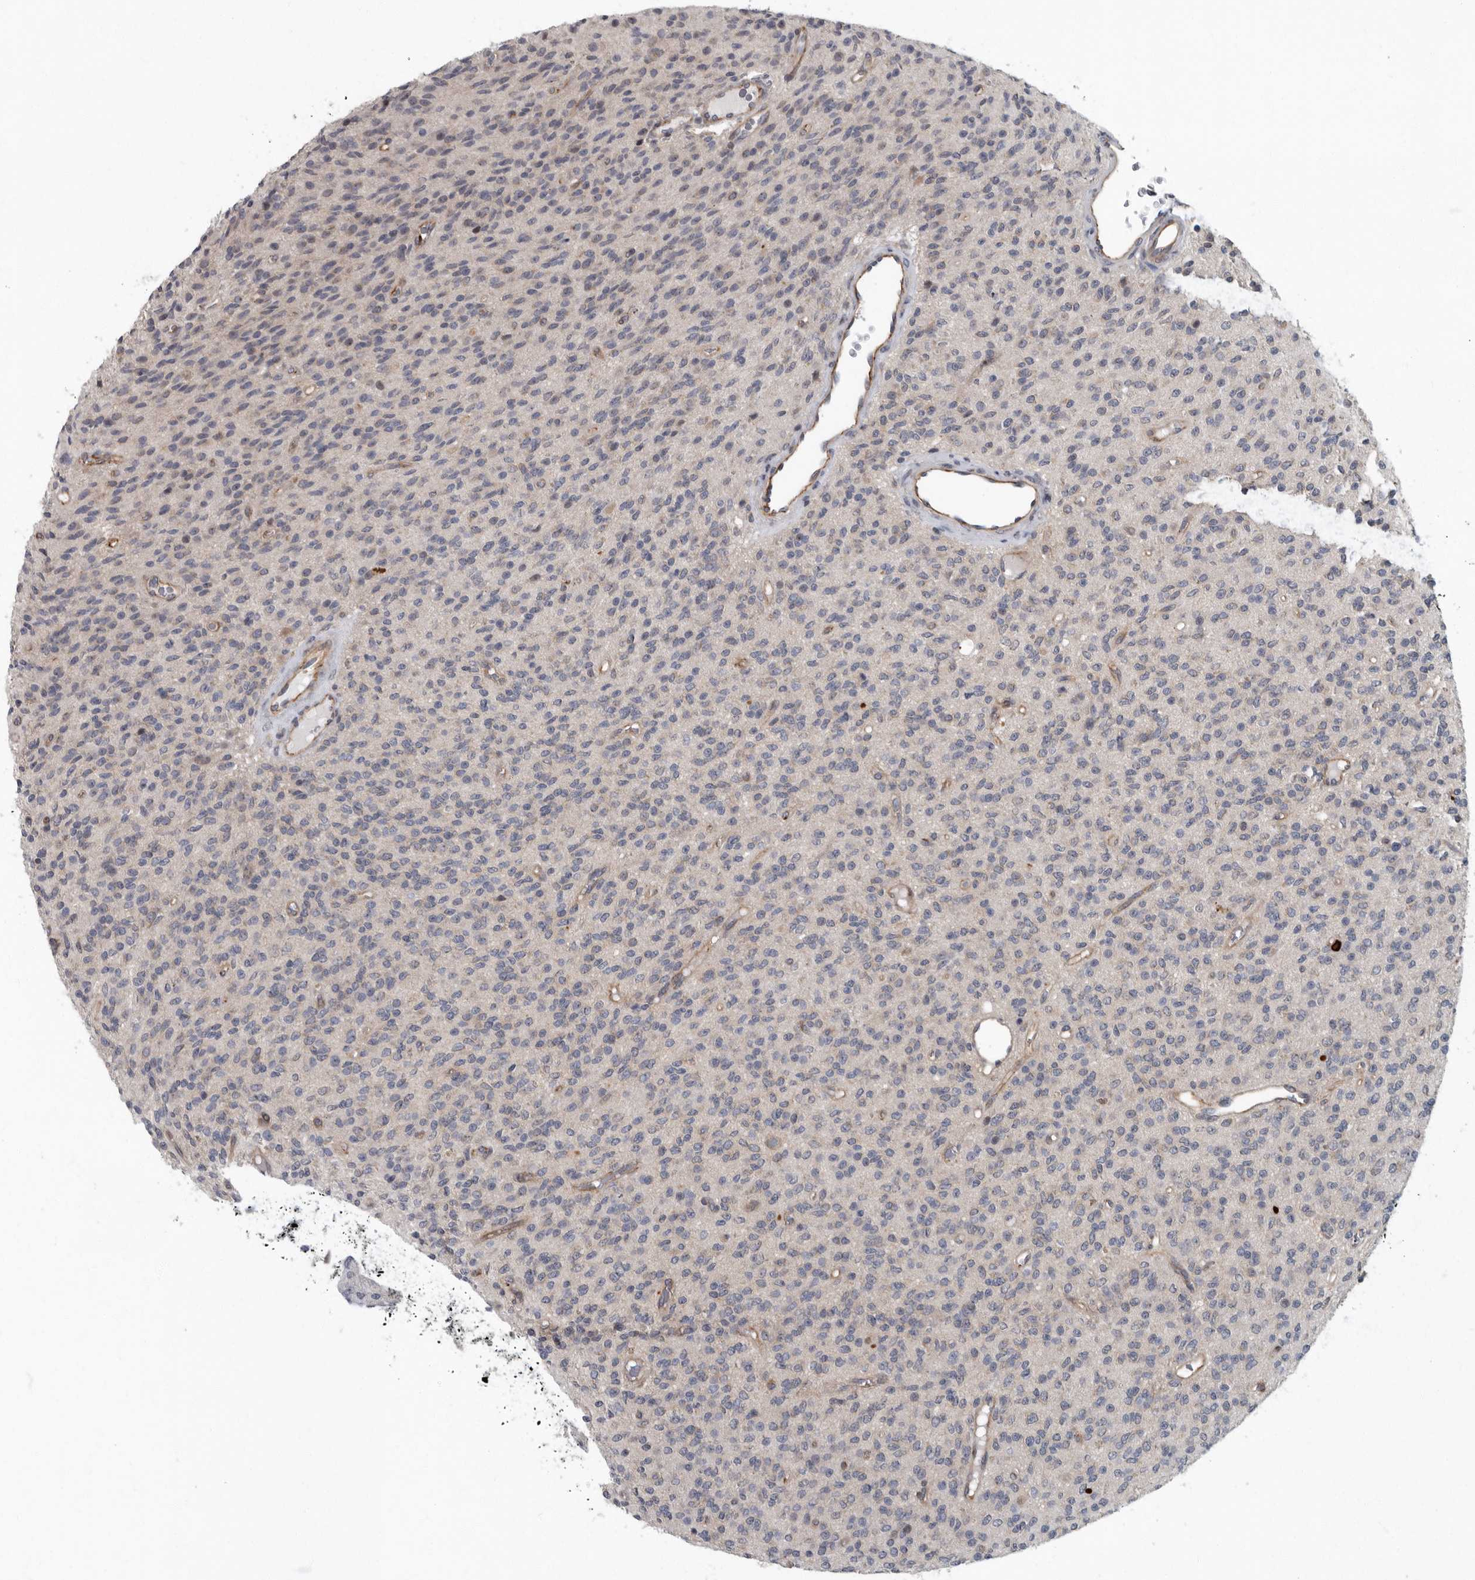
{"staining": {"intensity": "negative", "quantity": "none", "location": "none"}, "tissue": "glioma", "cell_type": "Tumor cells", "image_type": "cancer", "snomed": [{"axis": "morphology", "description": "Glioma, malignant, High grade"}, {"axis": "topography", "description": "Brain"}], "caption": "IHC histopathology image of human malignant high-grade glioma stained for a protein (brown), which reveals no expression in tumor cells.", "gene": "PDCD11", "patient": {"sex": "male", "age": 34}}